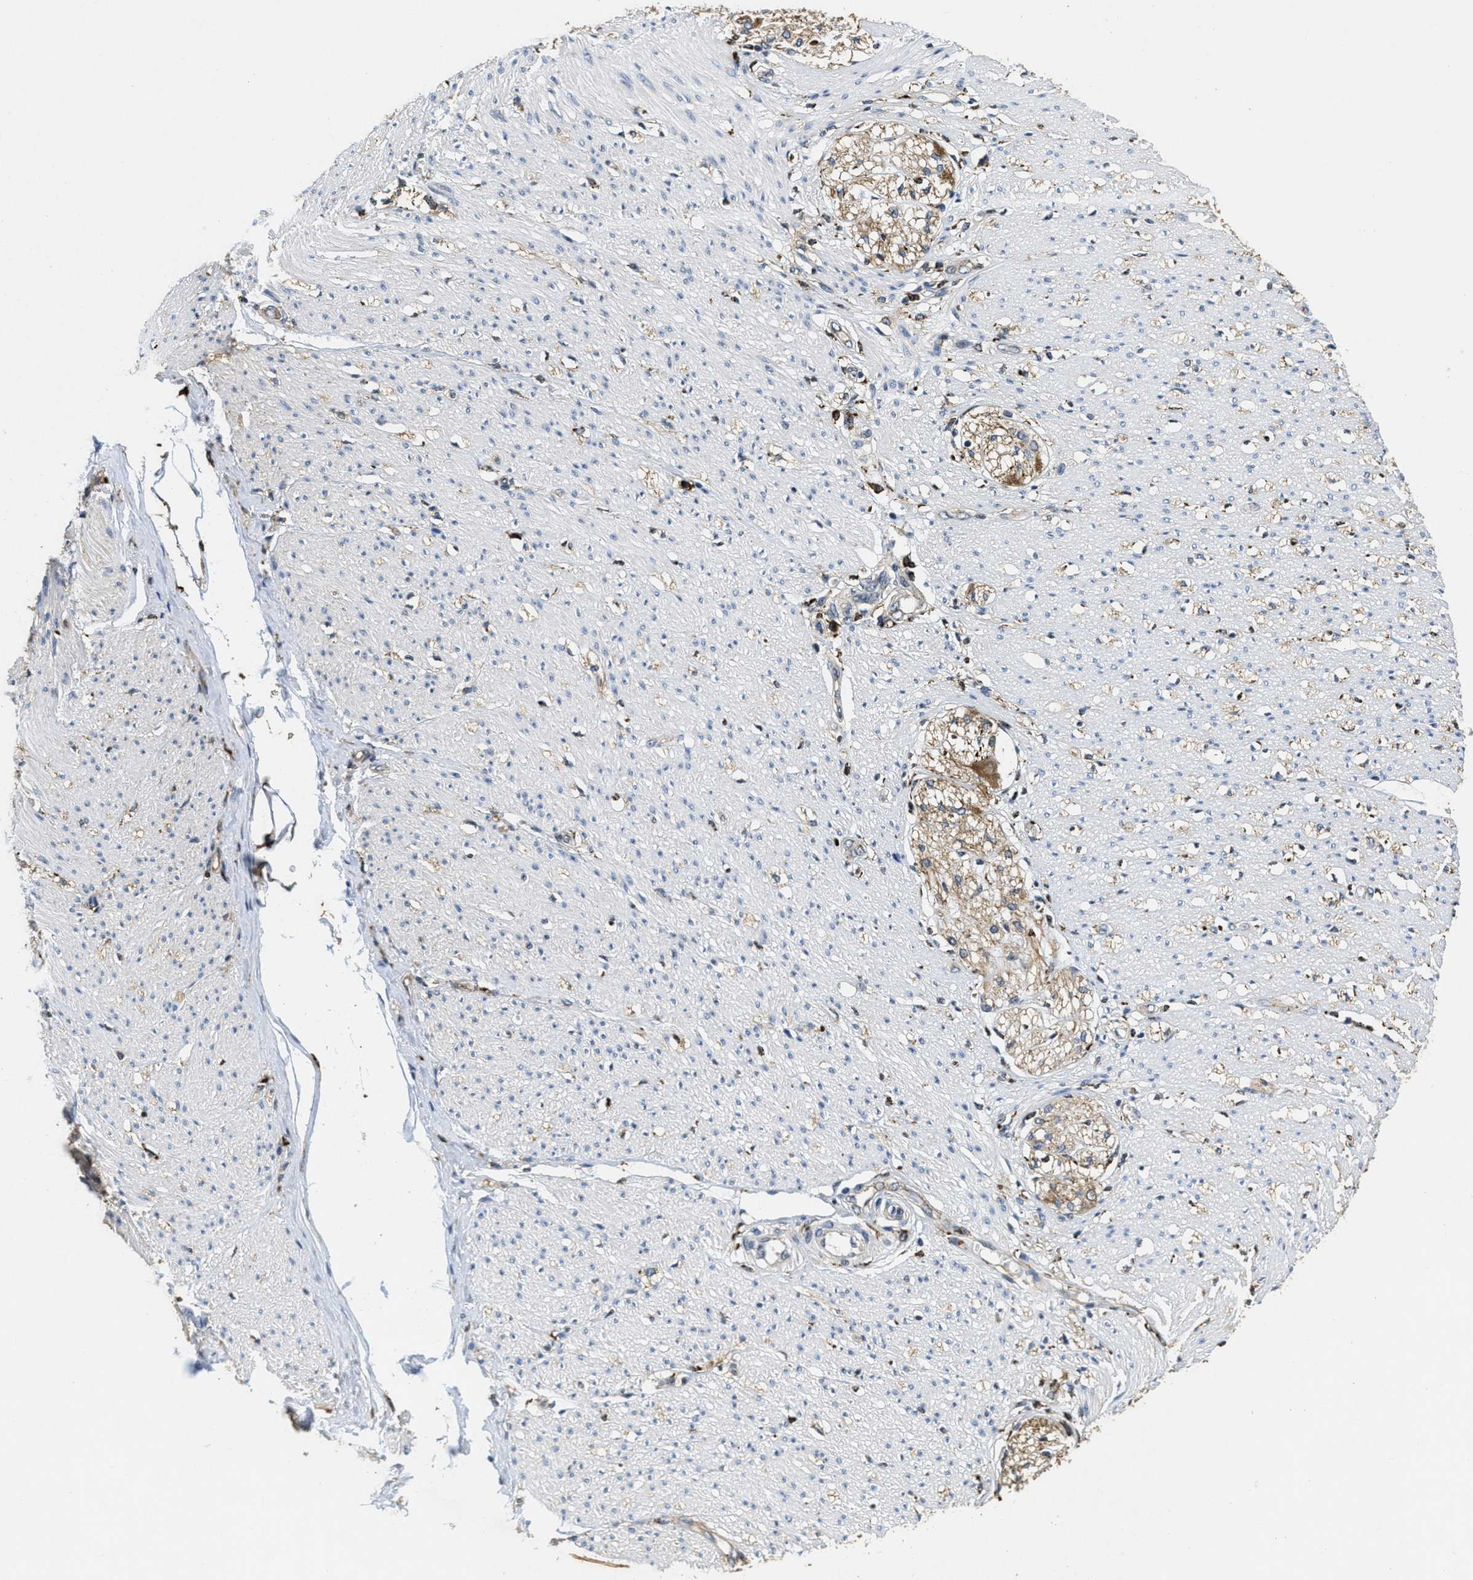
{"staining": {"intensity": "moderate", "quantity": ">75%", "location": "cytoplasmic/membranous"}, "tissue": "adipose tissue", "cell_type": "Adipocytes", "image_type": "normal", "snomed": [{"axis": "morphology", "description": "Normal tissue, NOS"}, {"axis": "morphology", "description": "Adenocarcinoma, NOS"}, {"axis": "topography", "description": "Colon"}, {"axis": "topography", "description": "Peripheral nerve tissue"}], "caption": "Immunohistochemical staining of normal adipose tissue shows >75% levels of moderate cytoplasmic/membranous protein positivity in about >75% of adipocytes. (Brightfield microscopy of DAB IHC at high magnification).", "gene": "BMPR2", "patient": {"sex": "male", "age": 14}}